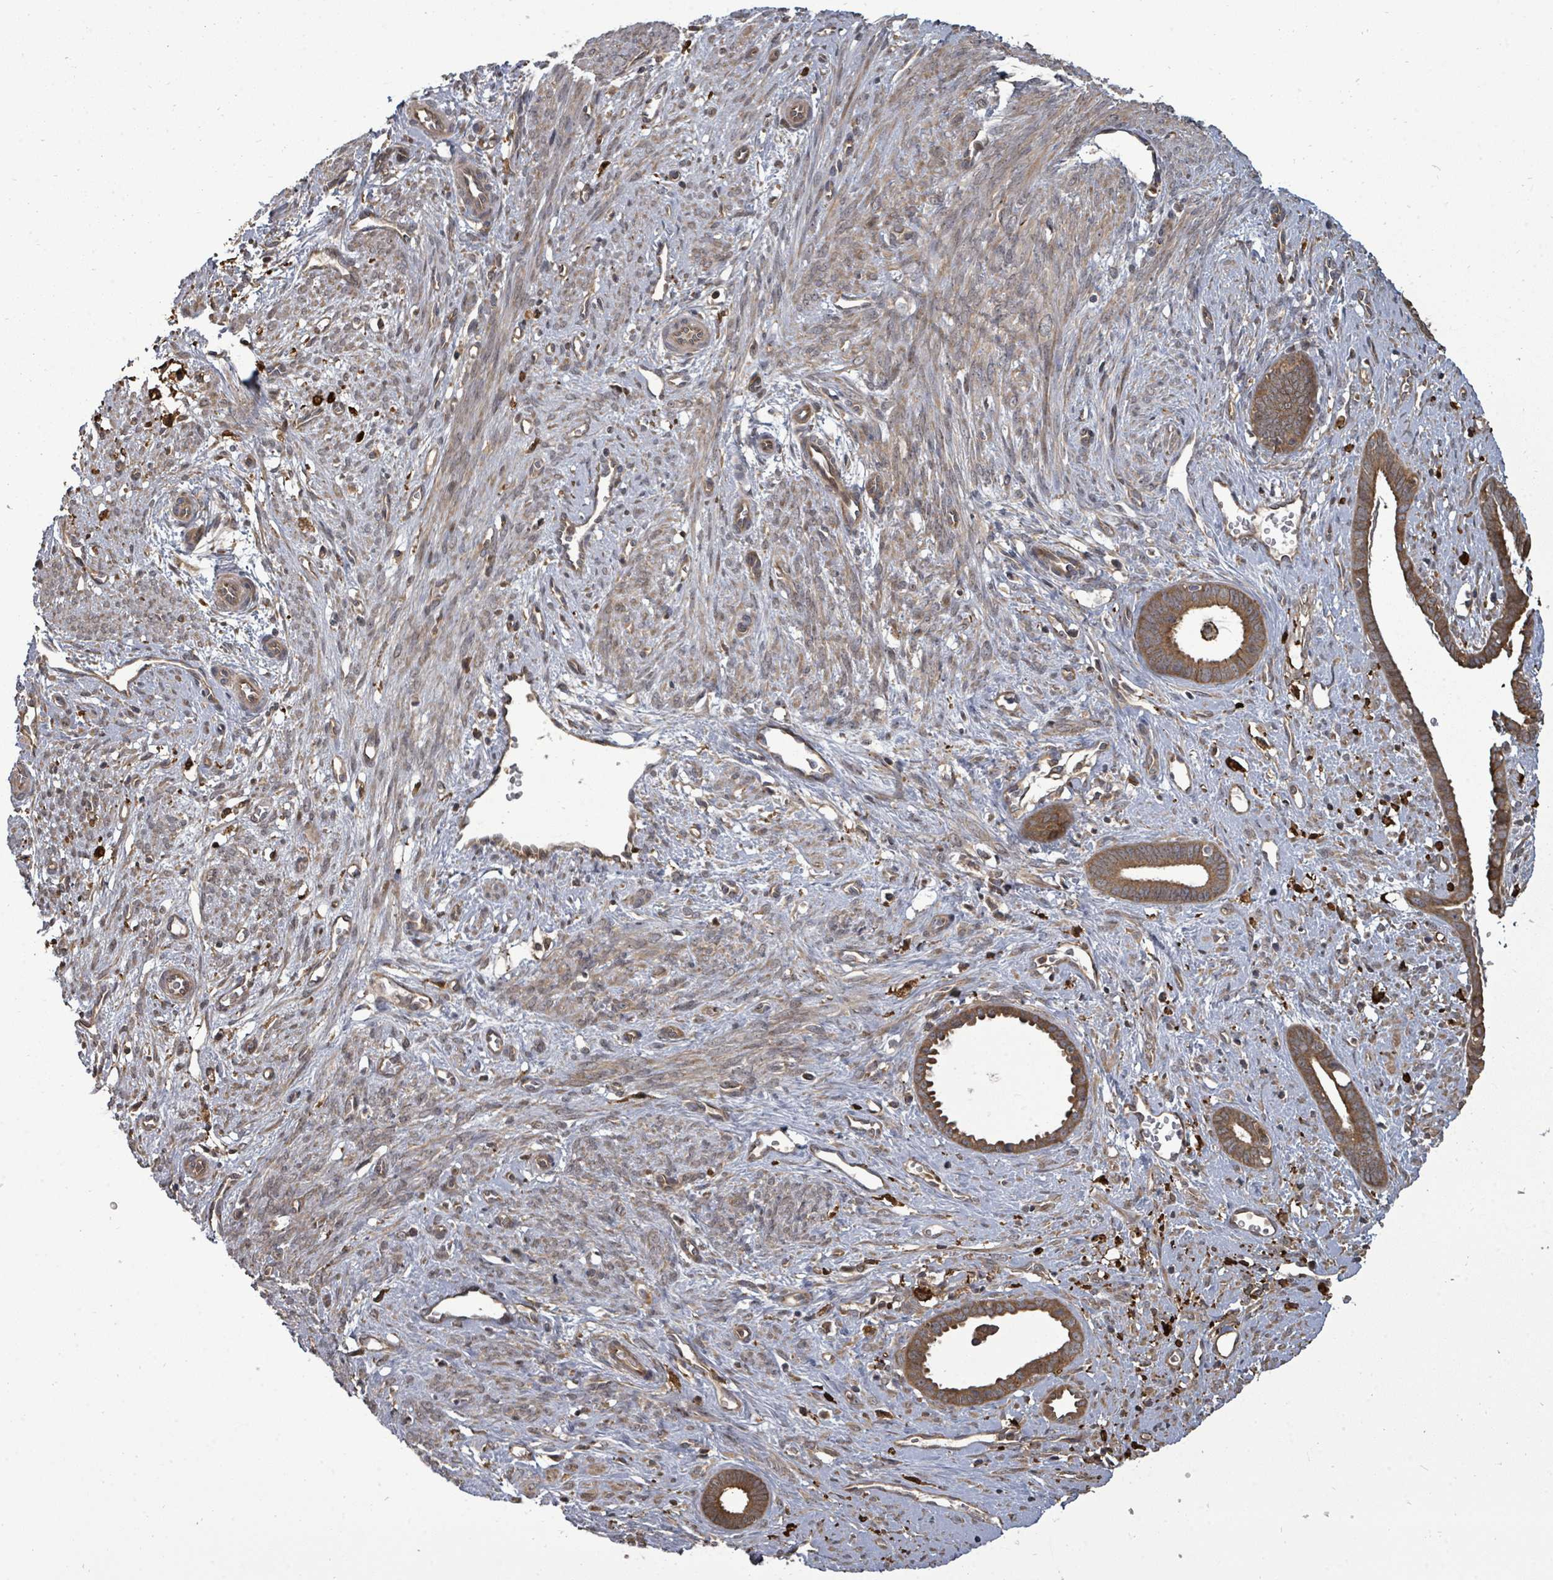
{"staining": {"intensity": "weak", "quantity": "25%-75%", "location": "cytoplasmic/membranous"}, "tissue": "endometrium", "cell_type": "Cells in endometrial stroma", "image_type": "normal", "snomed": [{"axis": "morphology", "description": "Normal tissue, NOS"}, {"axis": "topography", "description": "Endometrium"}], "caption": "Protein positivity by IHC shows weak cytoplasmic/membranous positivity in approximately 25%-75% of cells in endometrial stroma in benign endometrium.", "gene": "EIF3CL", "patient": {"sex": "female", "age": 61}}